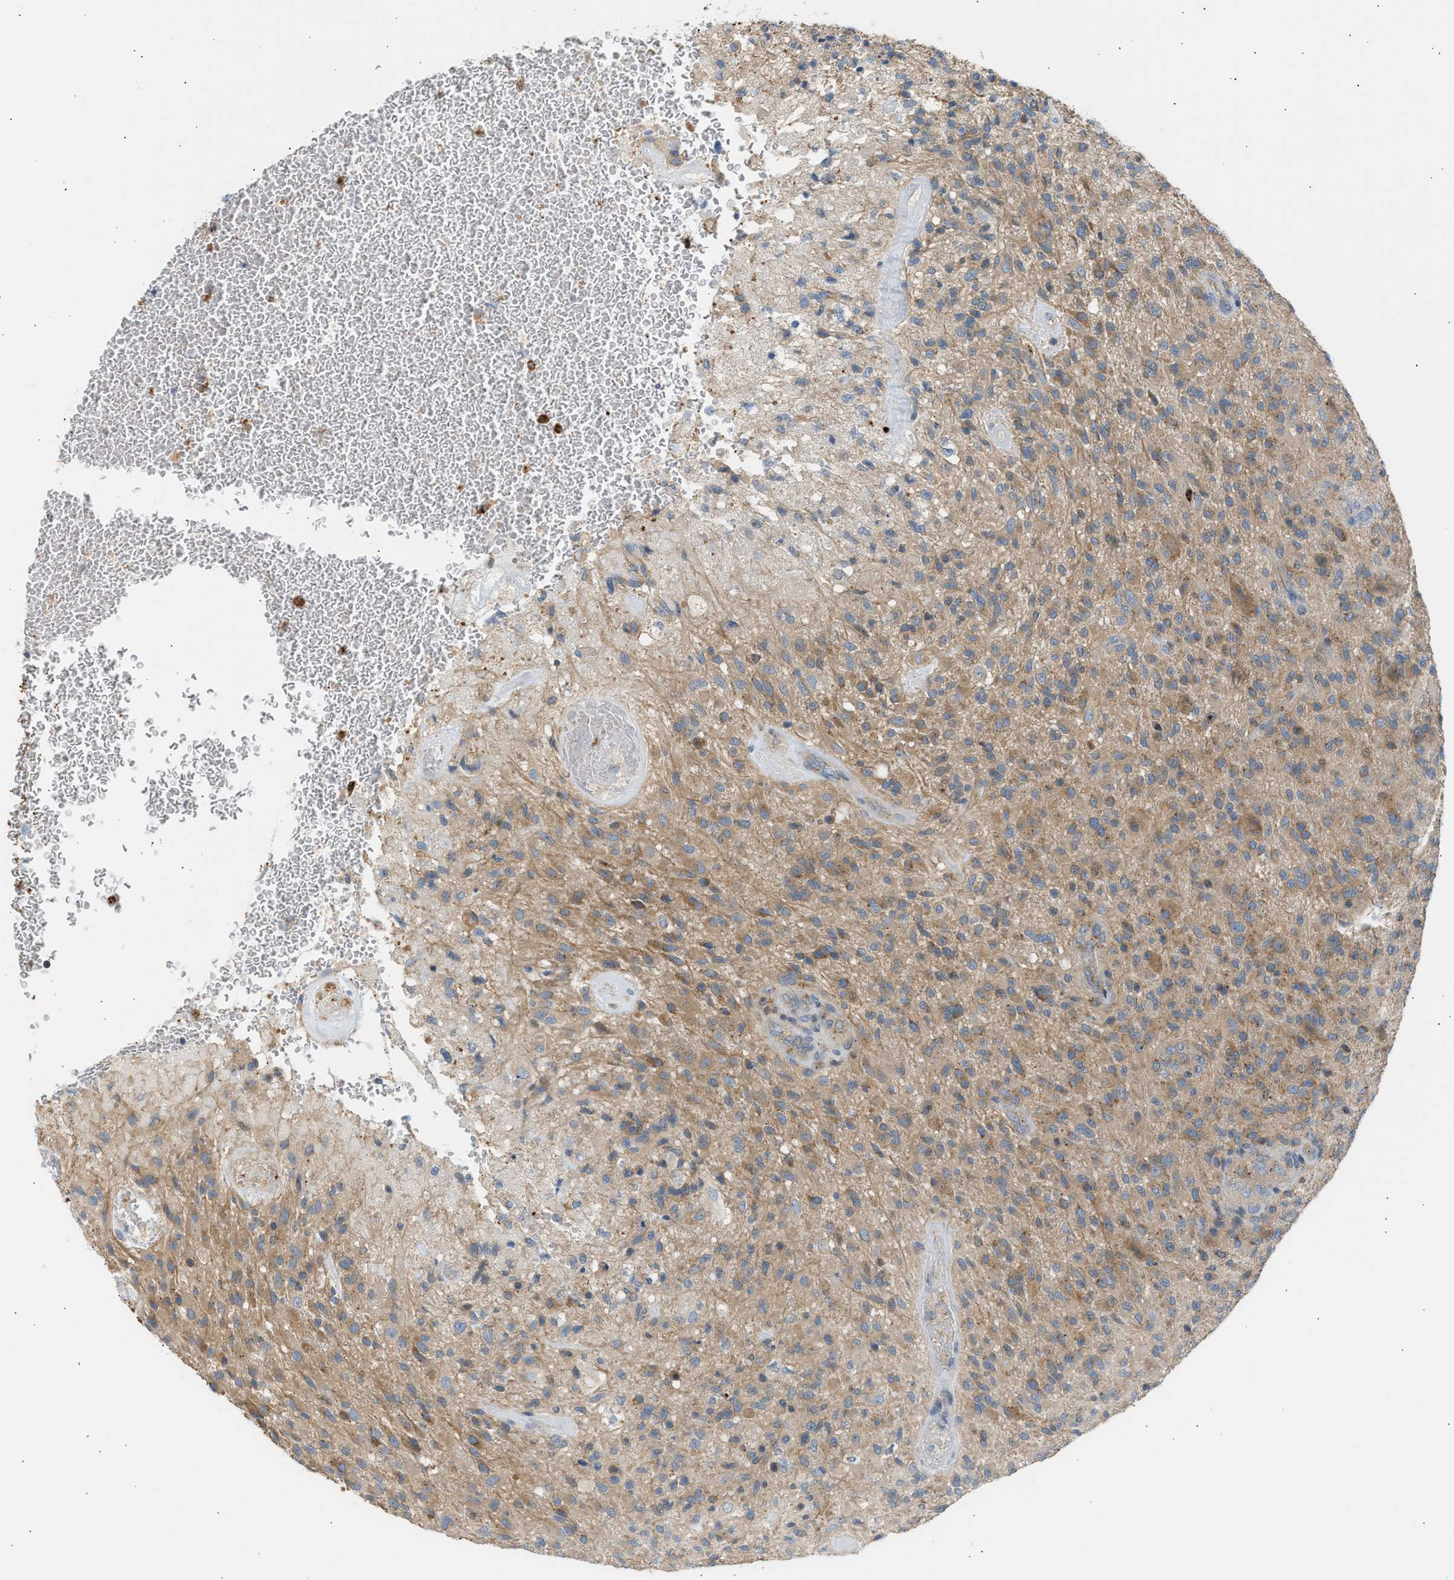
{"staining": {"intensity": "moderate", "quantity": ">75%", "location": "cytoplasmic/membranous"}, "tissue": "glioma", "cell_type": "Tumor cells", "image_type": "cancer", "snomed": [{"axis": "morphology", "description": "Glioma, malignant, High grade"}, {"axis": "topography", "description": "Brain"}], "caption": "High-grade glioma (malignant) stained for a protein reveals moderate cytoplasmic/membranous positivity in tumor cells.", "gene": "TRIM50", "patient": {"sex": "male", "age": 71}}